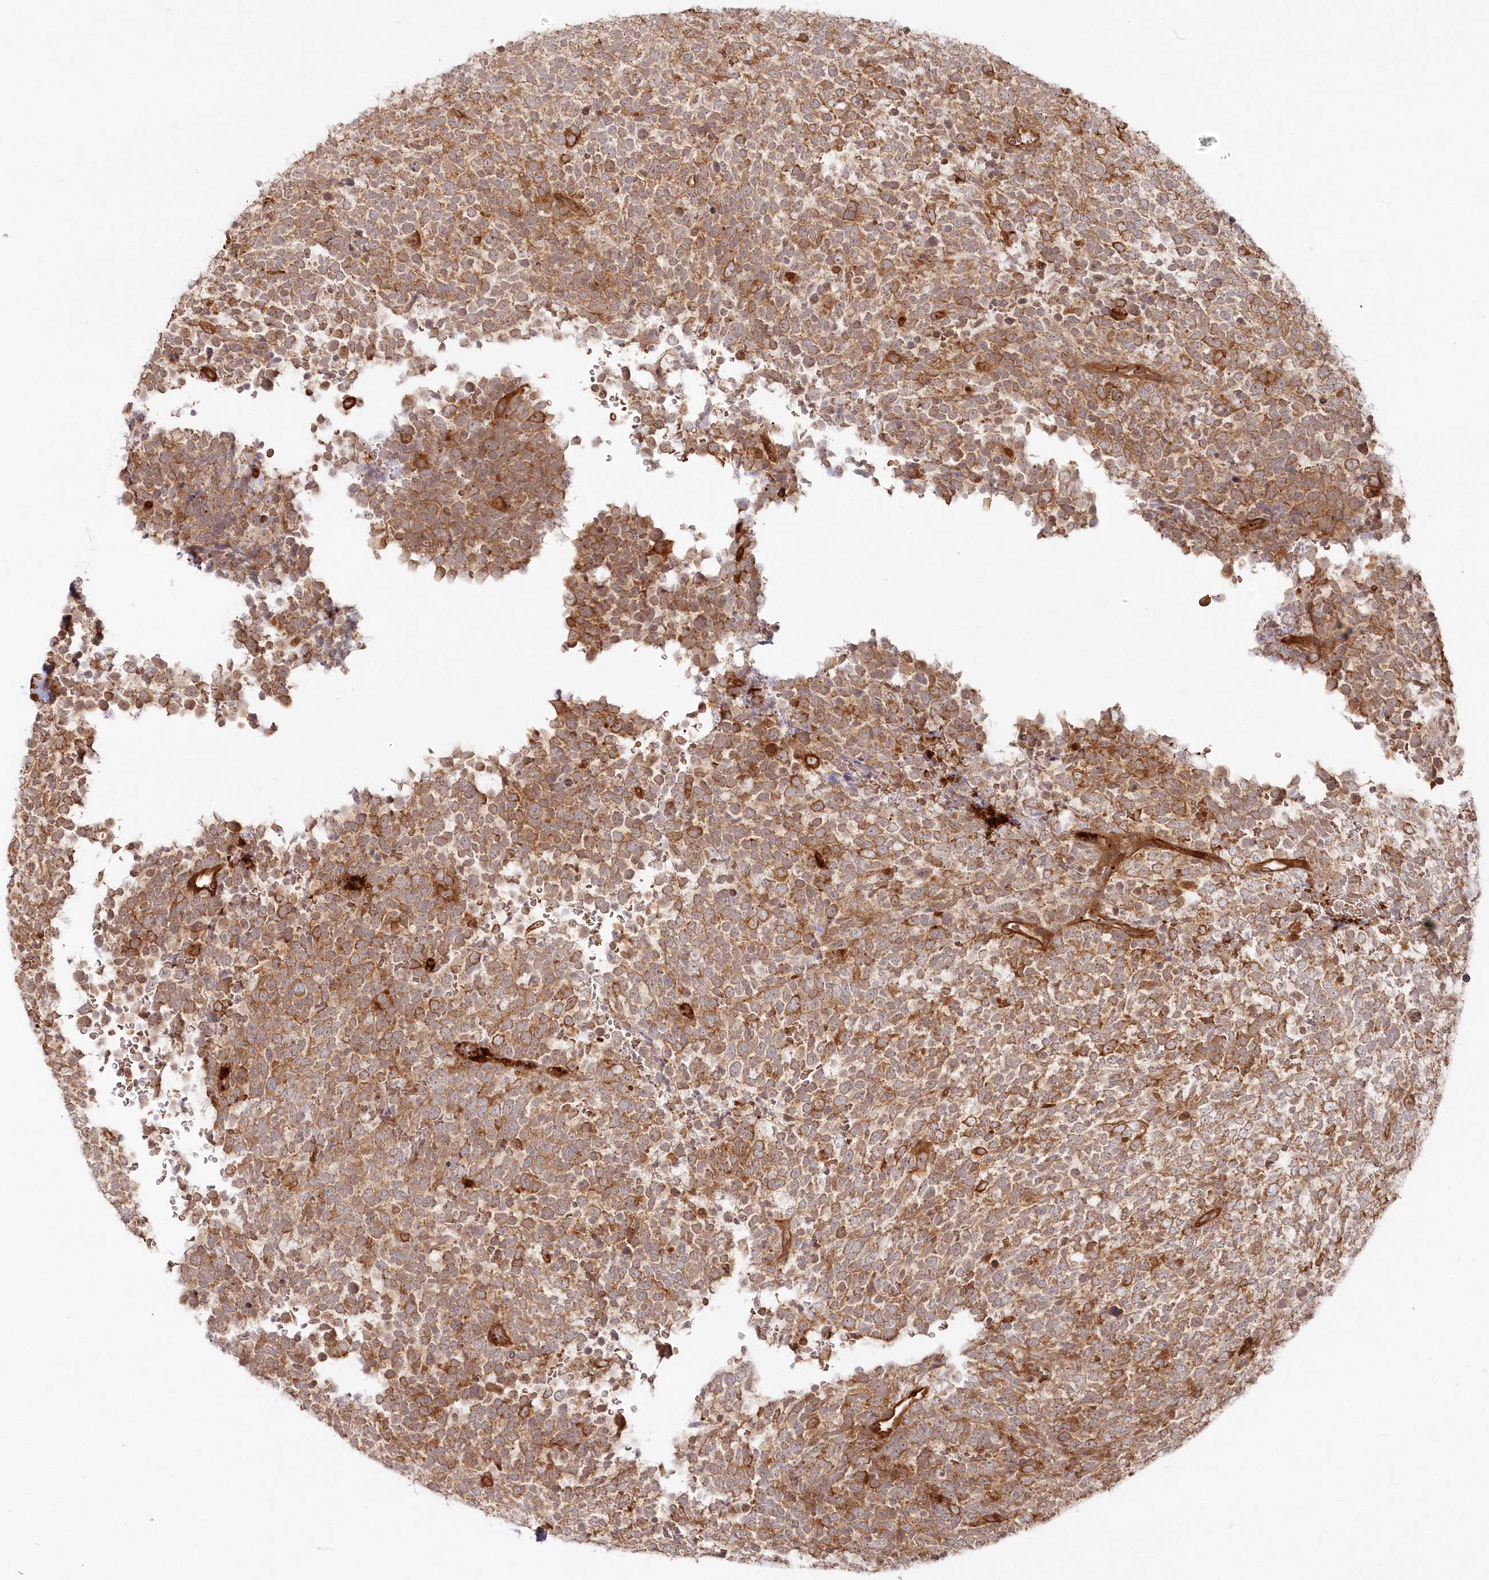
{"staining": {"intensity": "moderate", "quantity": ">75%", "location": "cytoplasmic/membranous"}, "tissue": "urothelial cancer", "cell_type": "Tumor cells", "image_type": "cancer", "snomed": [{"axis": "morphology", "description": "Urothelial carcinoma, High grade"}, {"axis": "topography", "description": "Urinary bladder"}], "caption": "A high-resolution histopathology image shows immunohistochemistry staining of urothelial cancer, which exhibits moderate cytoplasmic/membranous staining in approximately >75% of tumor cells. The staining was performed using DAB (3,3'-diaminobenzidine) to visualize the protein expression in brown, while the nuclei were stained in blue with hematoxylin (Magnification: 20x).", "gene": "RGCC", "patient": {"sex": "female", "age": 82}}